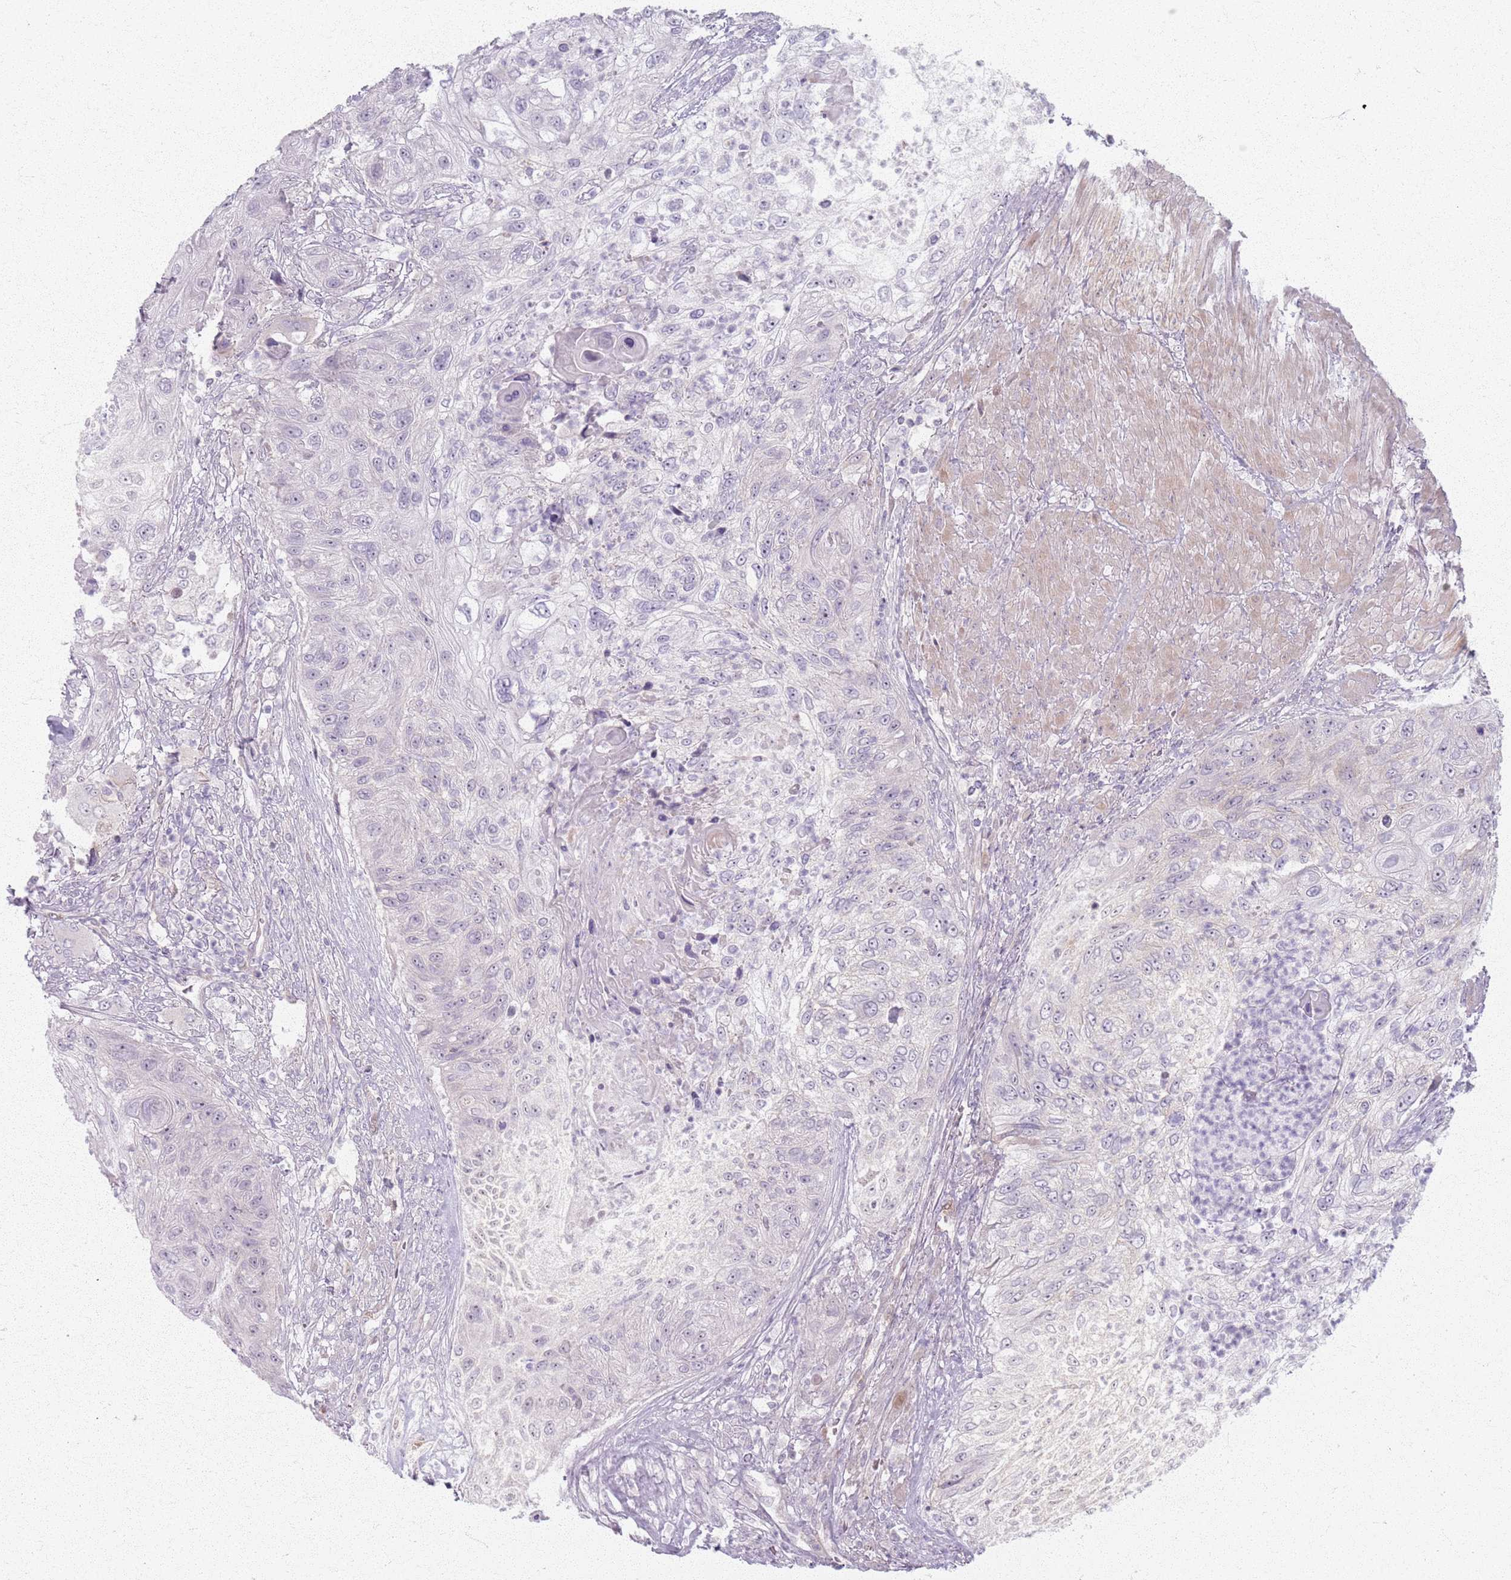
{"staining": {"intensity": "negative", "quantity": "none", "location": "none"}, "tissue": "urothelial cancer", "cell_type": "Tumor cells", "image_type": "cancer", "snomed": [{"axis": "morphology", "description": "Urothelial carcinoma, High grade"}, {"axis": "topography", "description": "Urinary bladder"}], "caption": "An immunohistochemistry image of urothelial cancer is shown. There is no staining in tumor cells of urothelial cancer.", "gene": "CRIPT", "patient": {"sex": "female", "age": 60}}